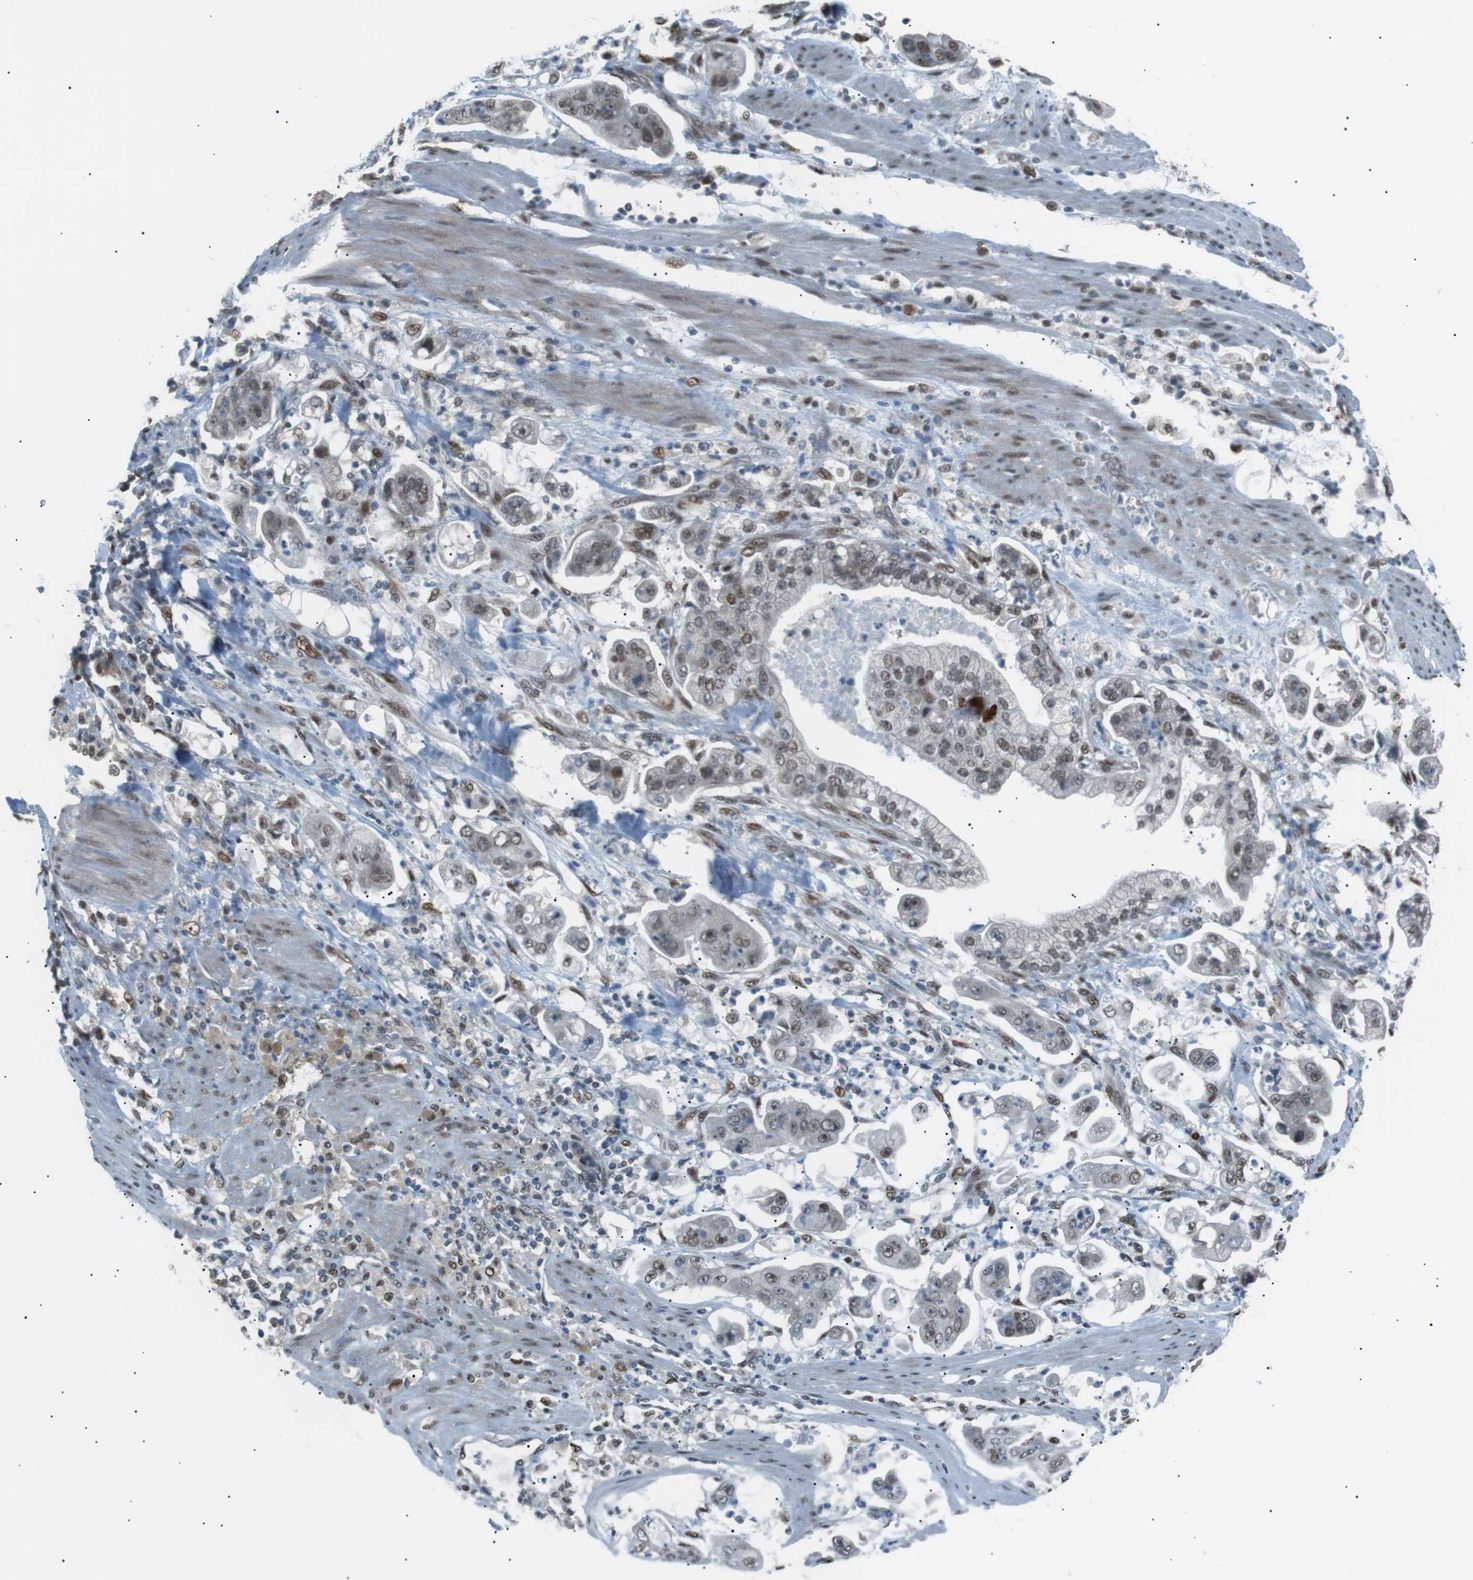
{"staining": {"intensity": "moderate", "quantity": "25%-75%", "location": "nuclear"}, "tissue": "stomach cancer", "cell_type": "Tumor cells", "image_type": "cancer", "snomed": [{"axis": "morphology", "description": "Adenocarcinoma, NOS"}, {"axis": "topography", "description": "Stomach"}], "caption": "Immunohistochemistry (IHC) (DAB) staining of stomach cancer displays moderate nuclear protein staining in approximately 25%-75% of tumor cells. (DAB = brown stain, brightfield microscopy at high magnification).", "gene": "SRPK2", "patient": {"sex": "male", "age": 62}}